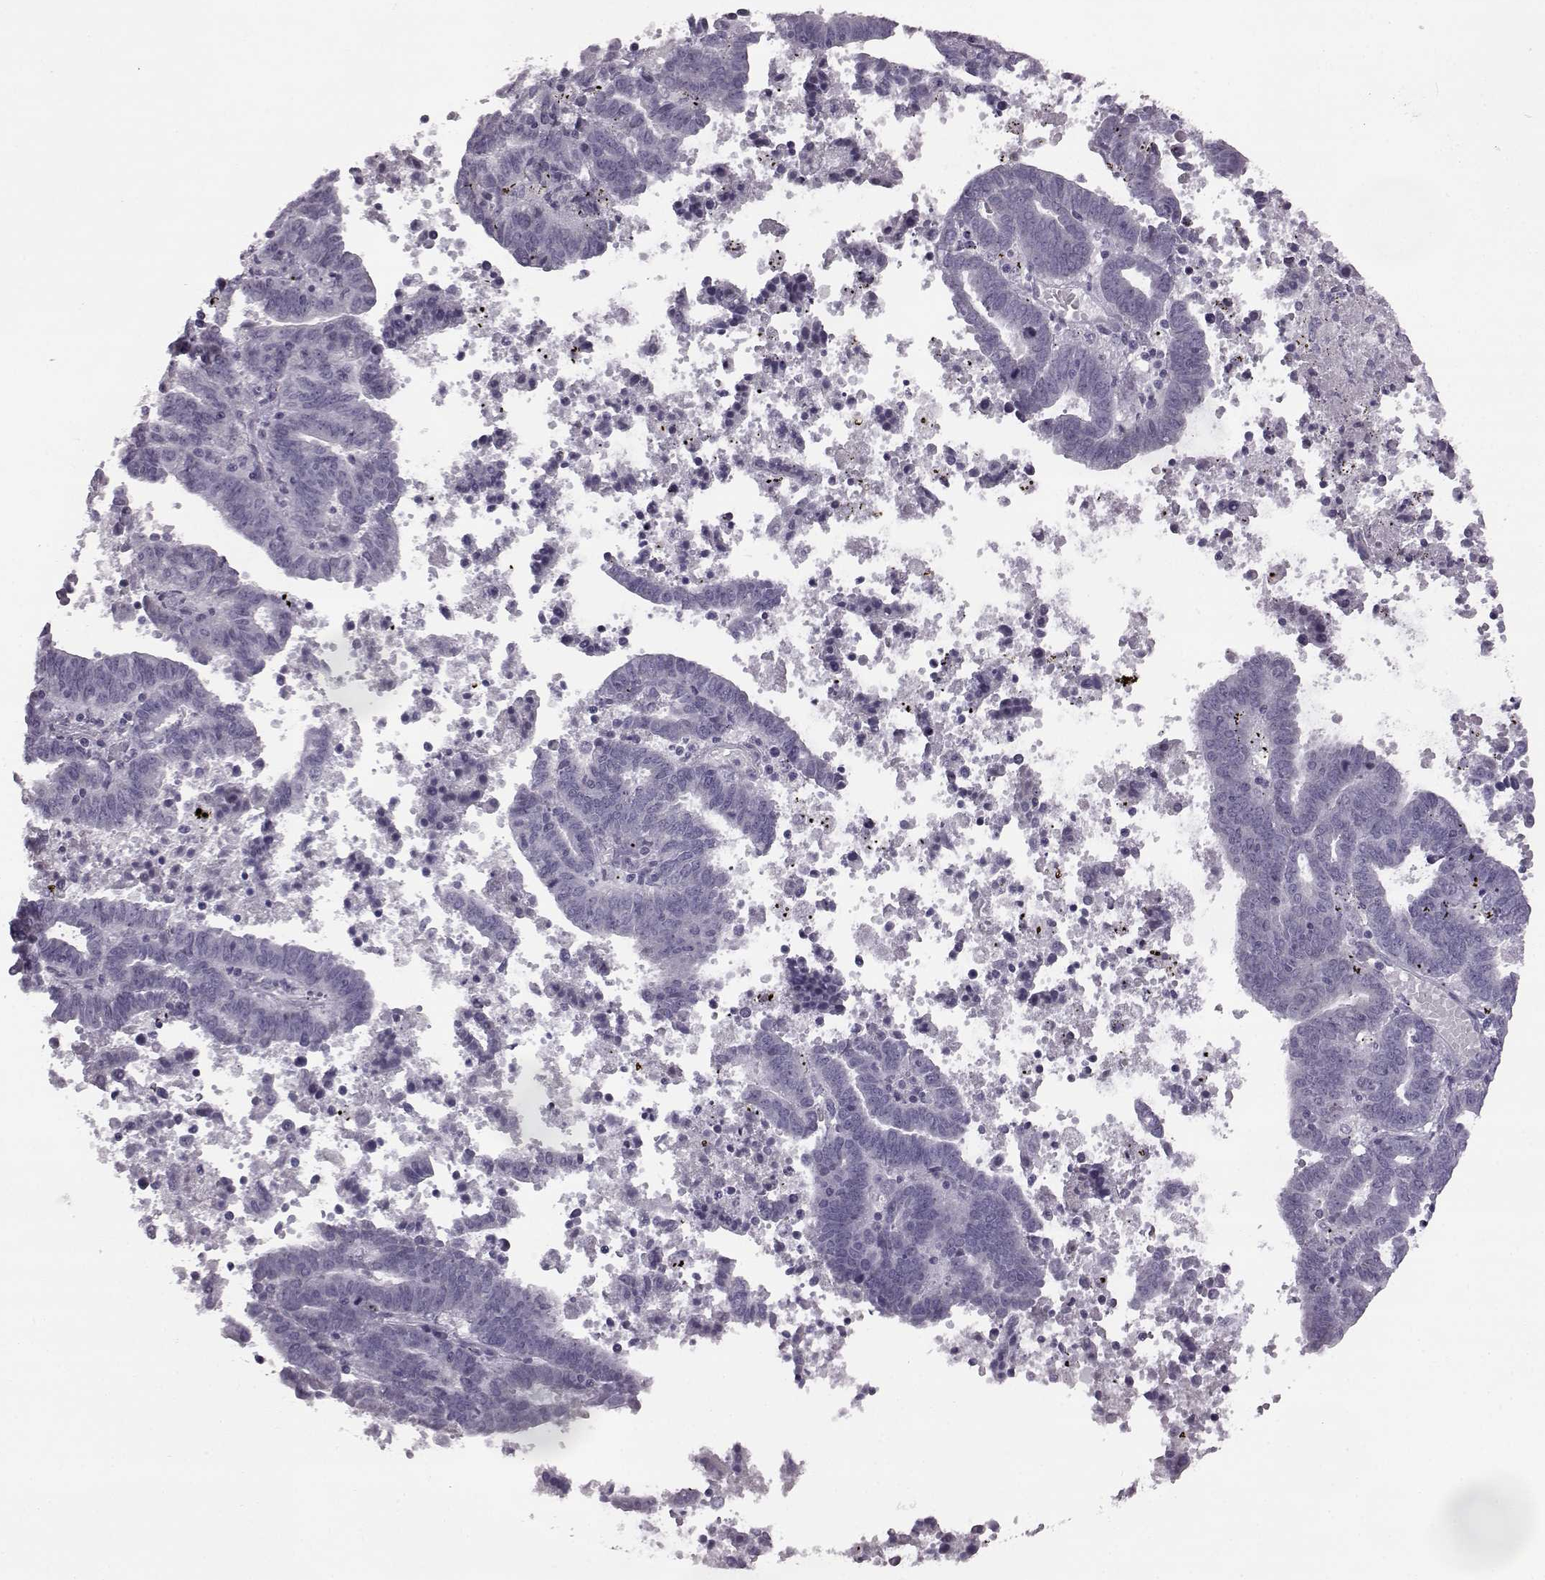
{"staining": {"intensity": "negative", "quantity": "none", "location": "none"}, "tissue": "endometrial cancer", "cell_type": "Tumor cells", "image_type": "cancer", "snomed": [{"axis": "morphology", "description": "Adenocarcinoma, NOS"}, {"axis": "topography", "description": "Uterus"}], "caption": "There is no significant expression in tumor cells of endometrial cancer (adenocarcinoma).", "gene": "ODAD4", "patient": {"sex": "female", "age": 83}}